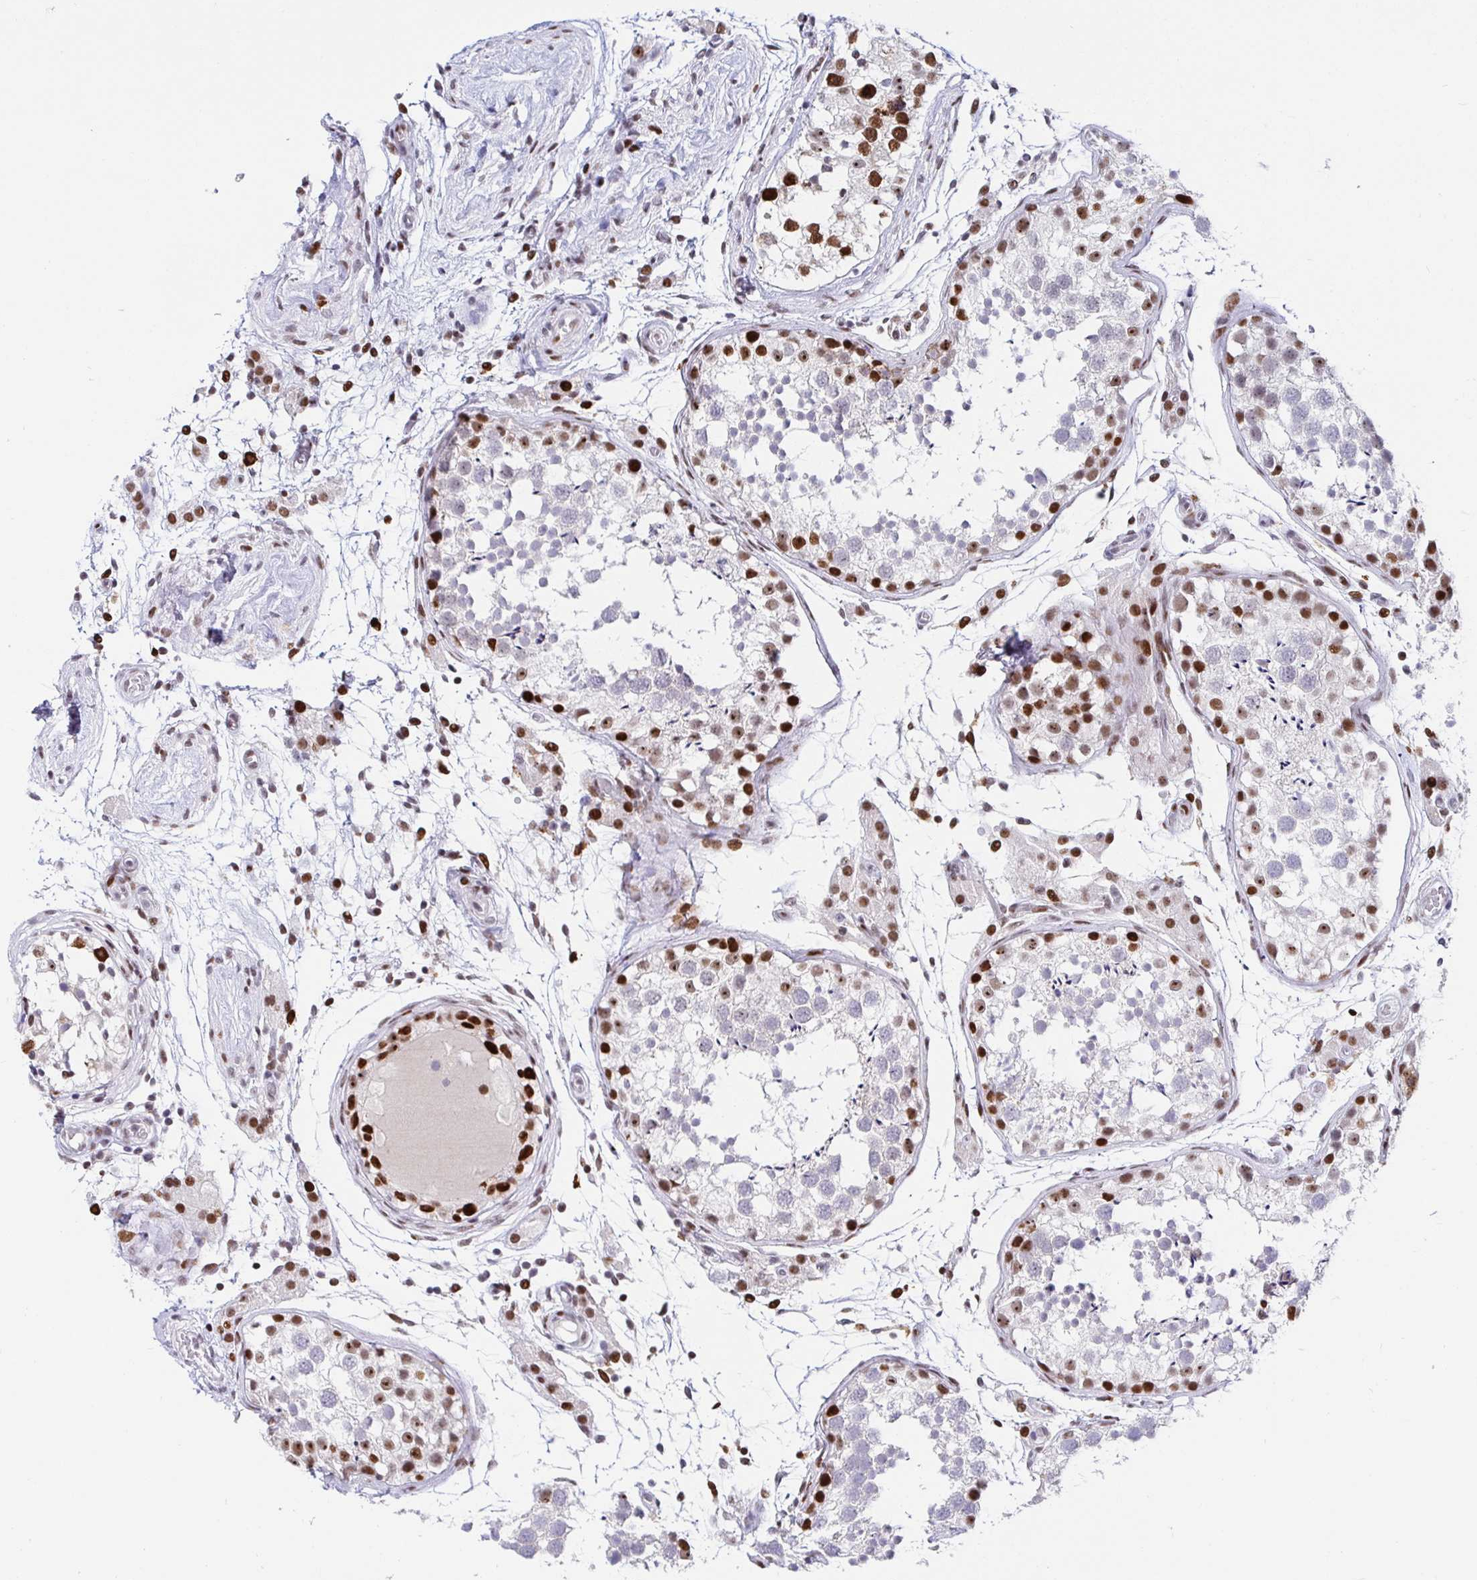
{"staining": {"intensity": "strong", "quantity": "25%-75%", "location": "nuclear"}, "tissue": "testis", "cell_type": "Cells in seminiferous ducts", "image_type": "normal", "snomed": [{"axis": "morphology", "description": "Normal tissue, NOS"}, {"axis": "morphology", "description": "Seminoma, NOS"}, {"axis": "topography", "description": "Testis"}], "caption": "Testis stained for a protein (brown) shows strong nuclear positive positivity in approximately 25%-75% of cells in seminiferous ducts.", "gene": "SETD5", "patient": {"sex": "male", "age": 29}}